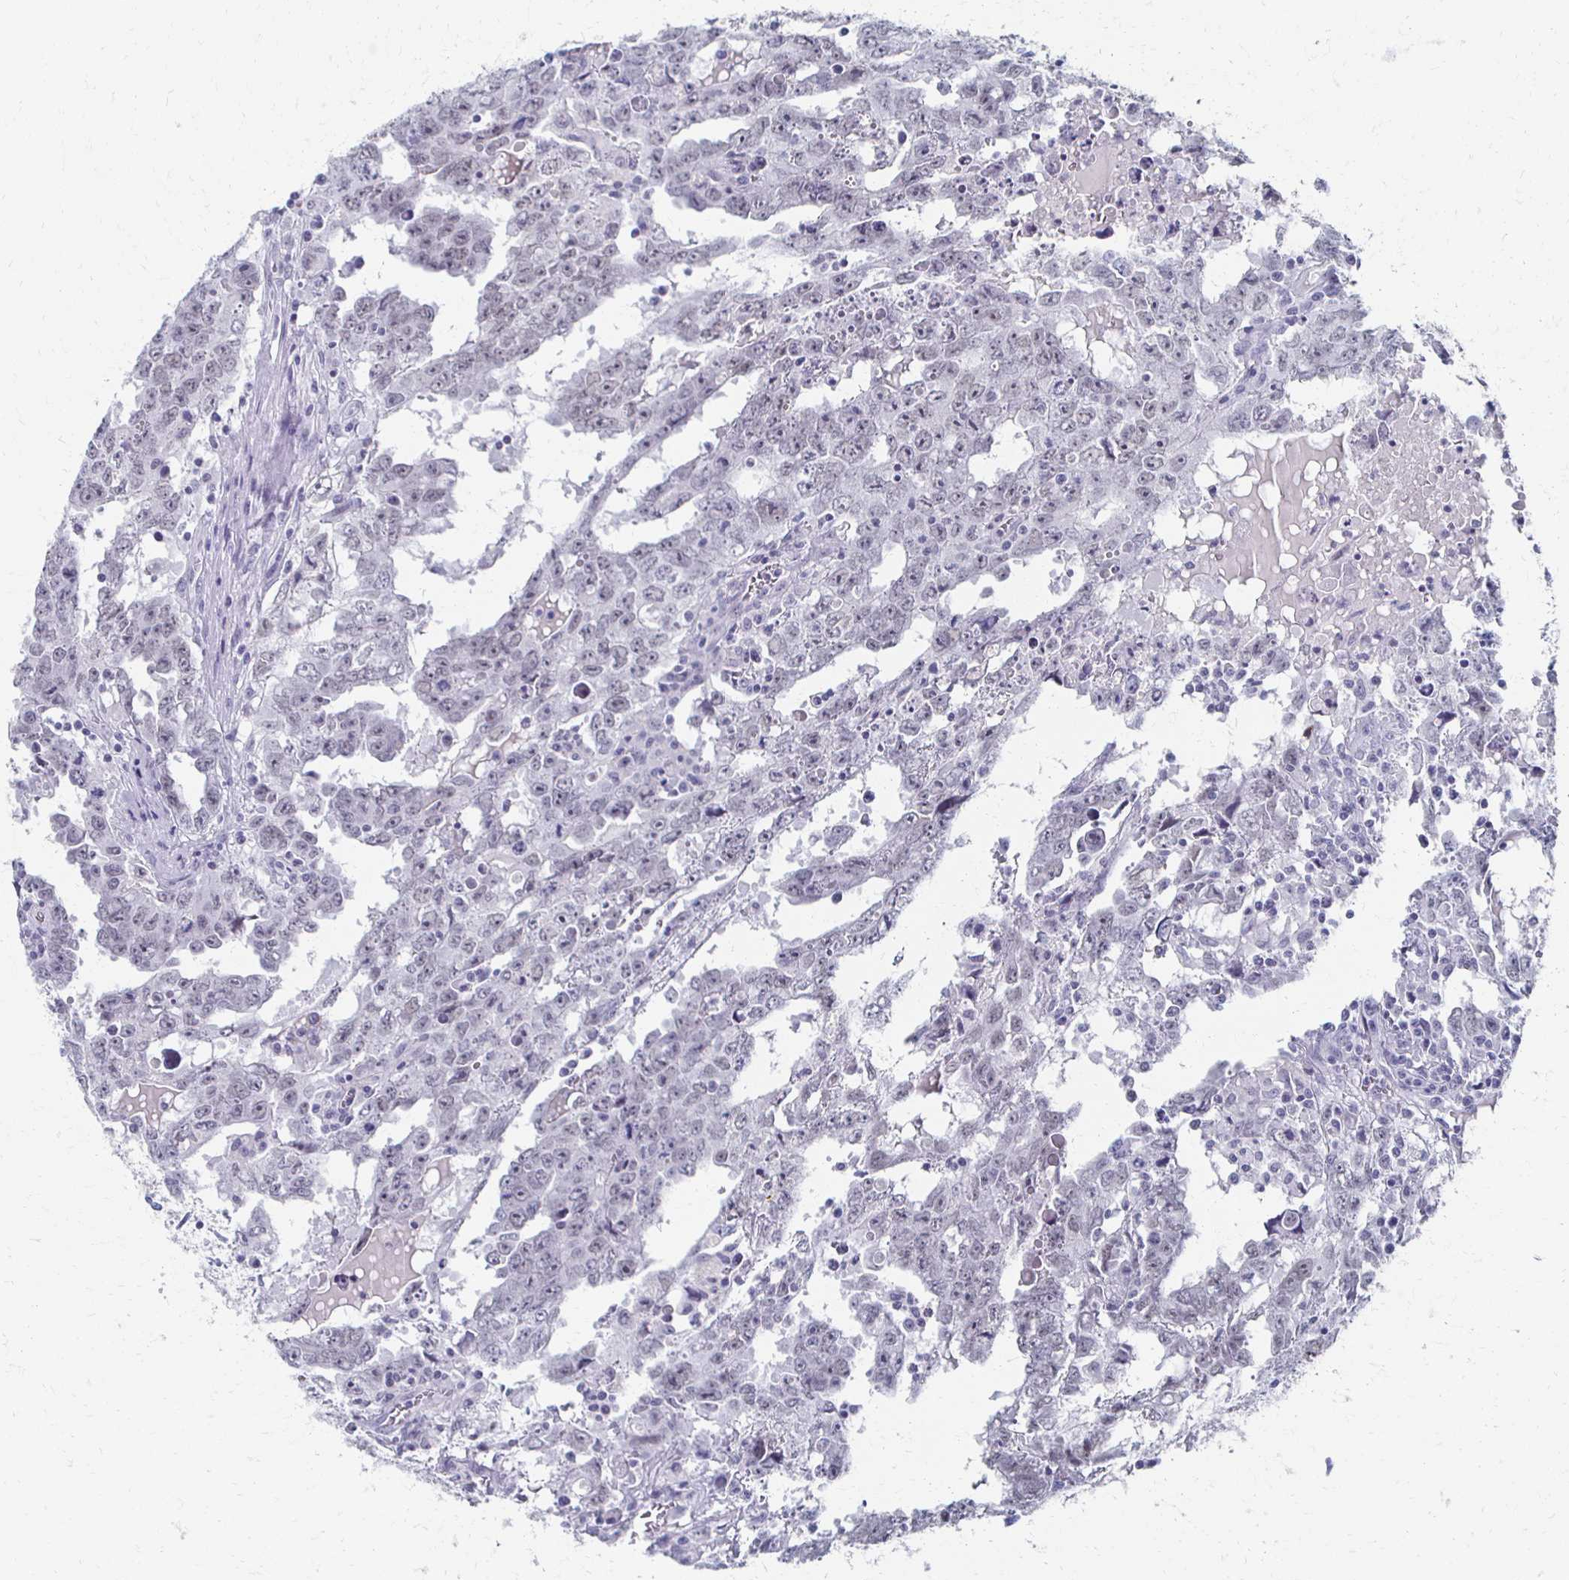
{"staining": {"intensity": "negative", "quantity": "none", "location": "none"}, "tissue": "testis cancer", "cell_type": "Tumor cells", "image_type": "cancer", "snomed": [{"axis": "morphology", "description": "Carcinoma, Embryonal, NOS"}, {"axis": "topography", "description": "Testis"}], "caption": "An immunohistochemistry (IHC) photomicrograph of embryonal carcinoma (testis) is shown. There is no staining in tumor cells of embryonal carcinoma (testis).", "gene": "CXCR2", "patient": {"sex": "male", "age": 22}}